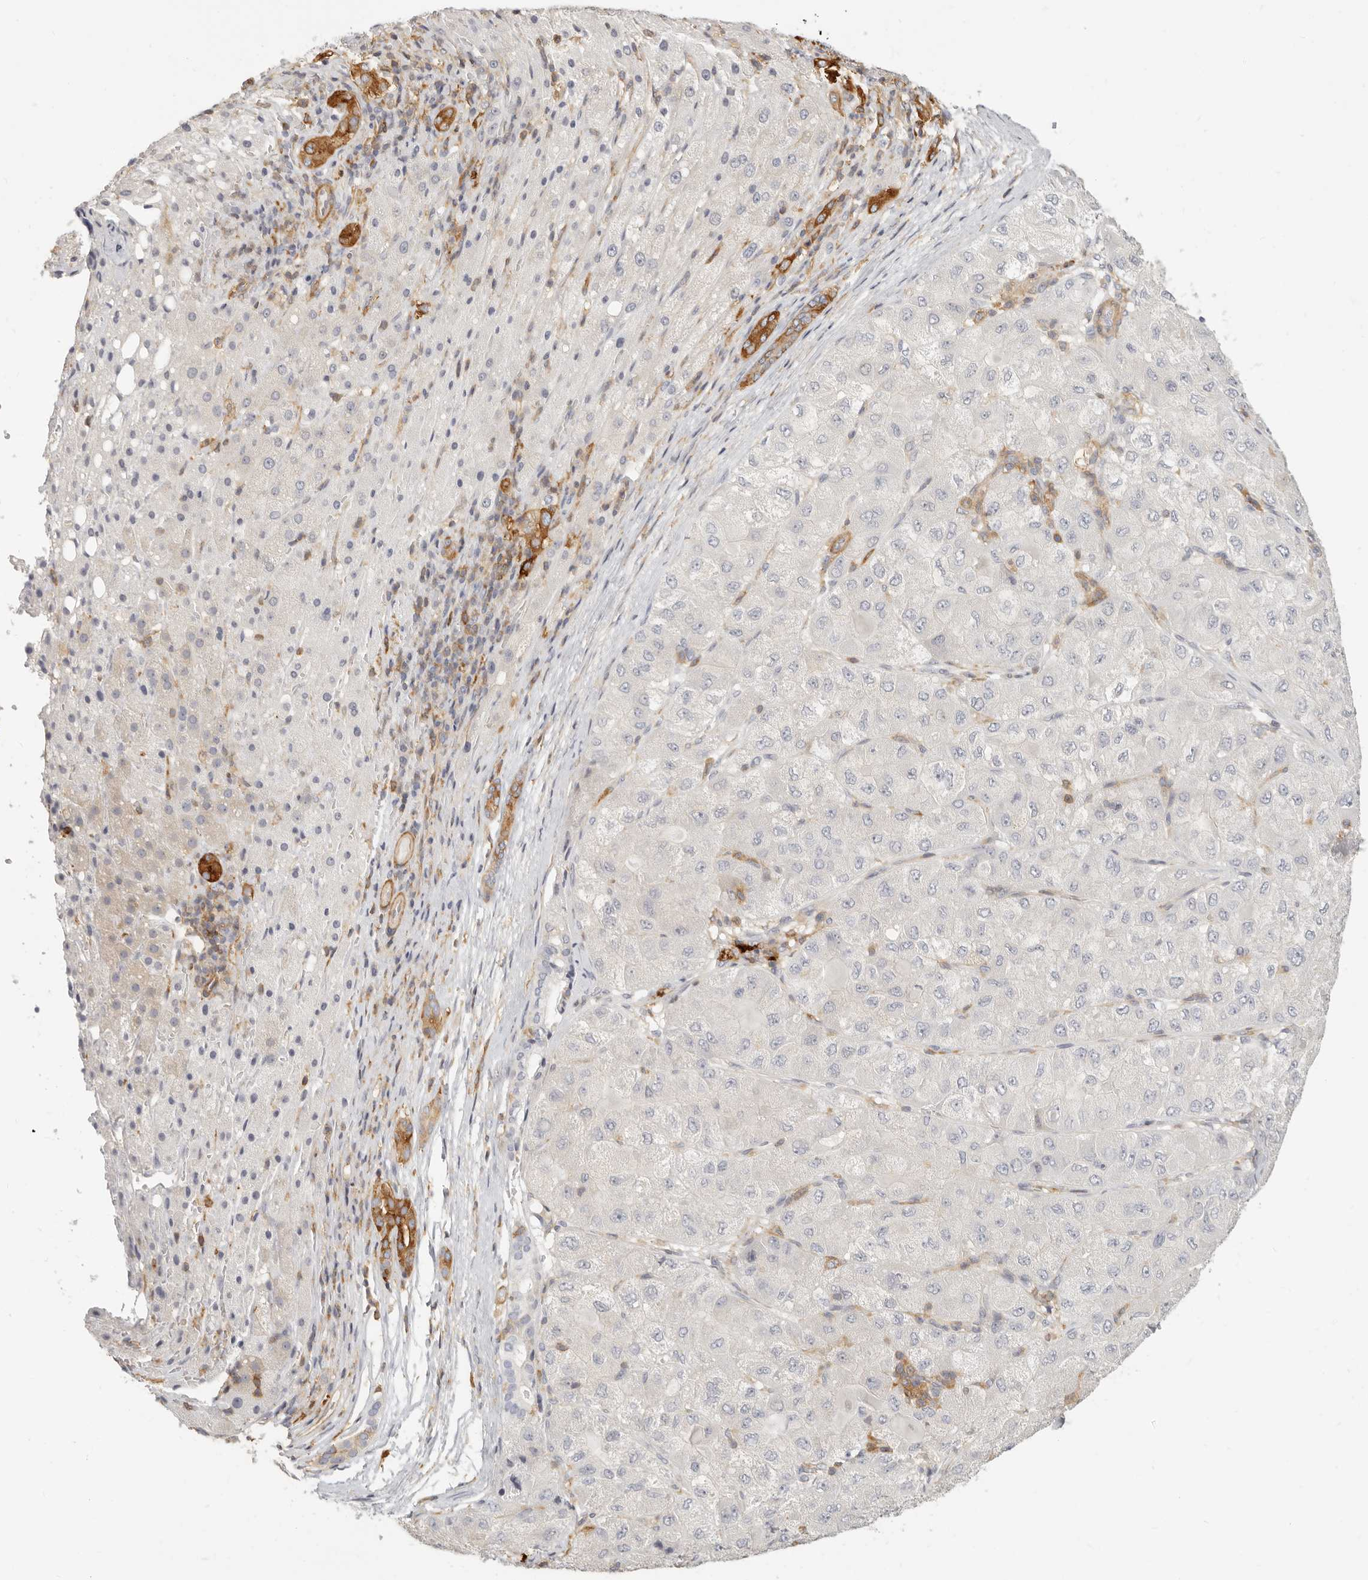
{"staining": {"intensity": "negative", "quantity": "none", "location": "none"}, "tissue": "liver cancer", "cell_type": "Tumor cells", "image_type": "cancer", "snomed": [{"axis": "morphology", "description": "Carcinoma, Hepatocellular, NOS"}, {"axis": "topography", "description": "Liver"}], "caption": "The image shows no significant expression in tumor cells of liver cancer (hepatocellular carcinoma).", "gene": "NIBAN1", "patient": {"sex": "male", "age": 80}}